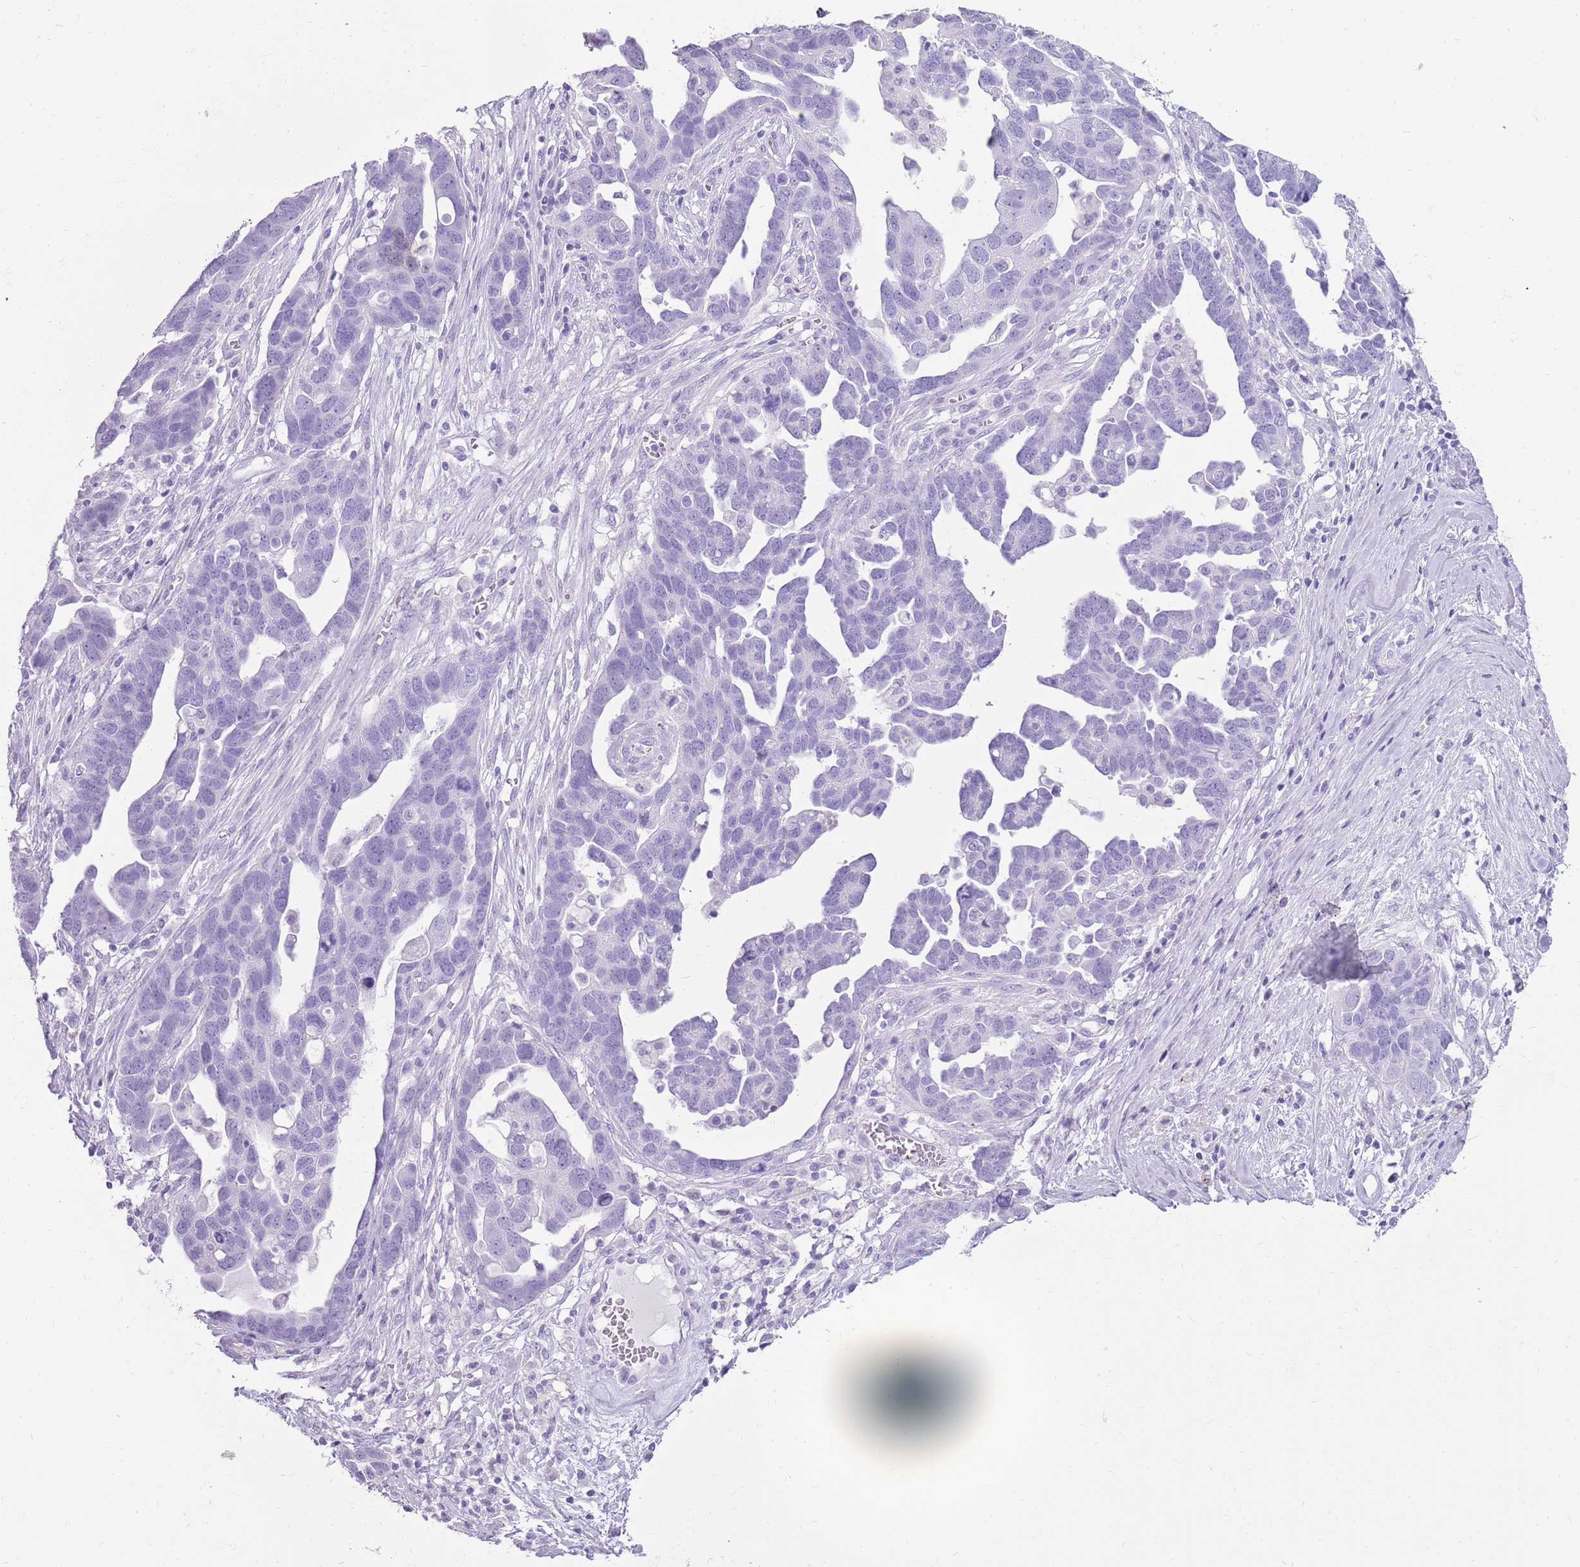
{"staining": {"intensity": "negative", "quantity": "none", "location": "none"}, "tissue": "ovarian cancer", "cell_type": "Tumor cells", "image_type": "cancer", "snomed": [{"axis": "morphology", "description": "Cystadenocarcinoma, serous, NOS"}, {"axis": "topography", "description": "Ovary"}], "caption": "Immunohistochemistry (IHC) micrograph of human serous cystadenocarcinoma (ovarian) stained for a protein (brown), which demonstrates no expression in tumor cells. Nuclei are stained in blue.", "gene": "NBPF3", "patient": {"sex": "female", "age": 54}}